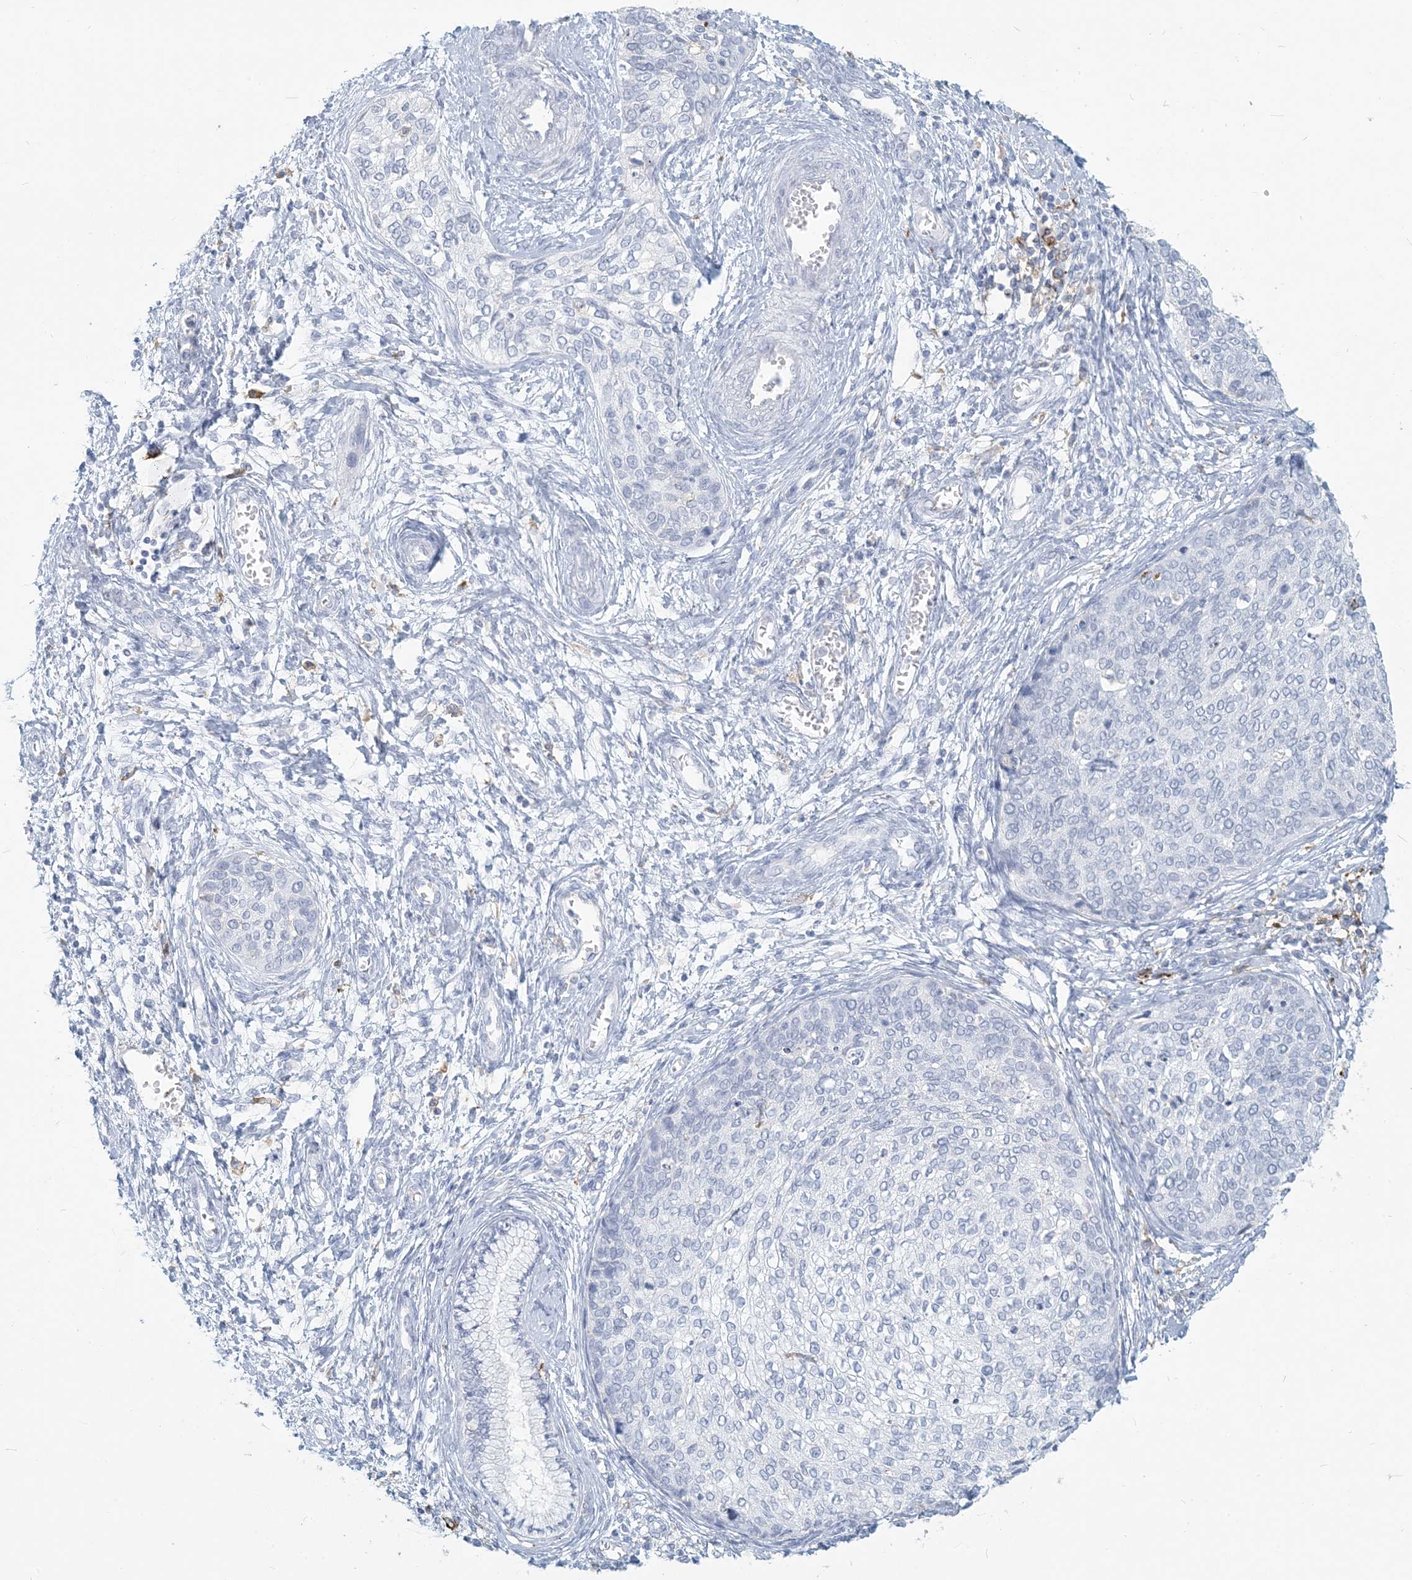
{"staining": {"intensity": "negative", "quantity": "none", "location": "none"}, "tissue": "cervical cancer", "cell_type": "Tumor cells", "image_type": "cancer", "snomed": [{"axis": "morphology", "description": "Squamous cell carcinoma, NOS"}, {"axis": "topography", "description": "Cervix"}], "caption": "The immunohistochemistry photomicrograph has no significant positivity in tumor cells of cervical cancer tissue.", "gene": "HLA-DRB1", "patient": {"sex": "female", "age": 37}}